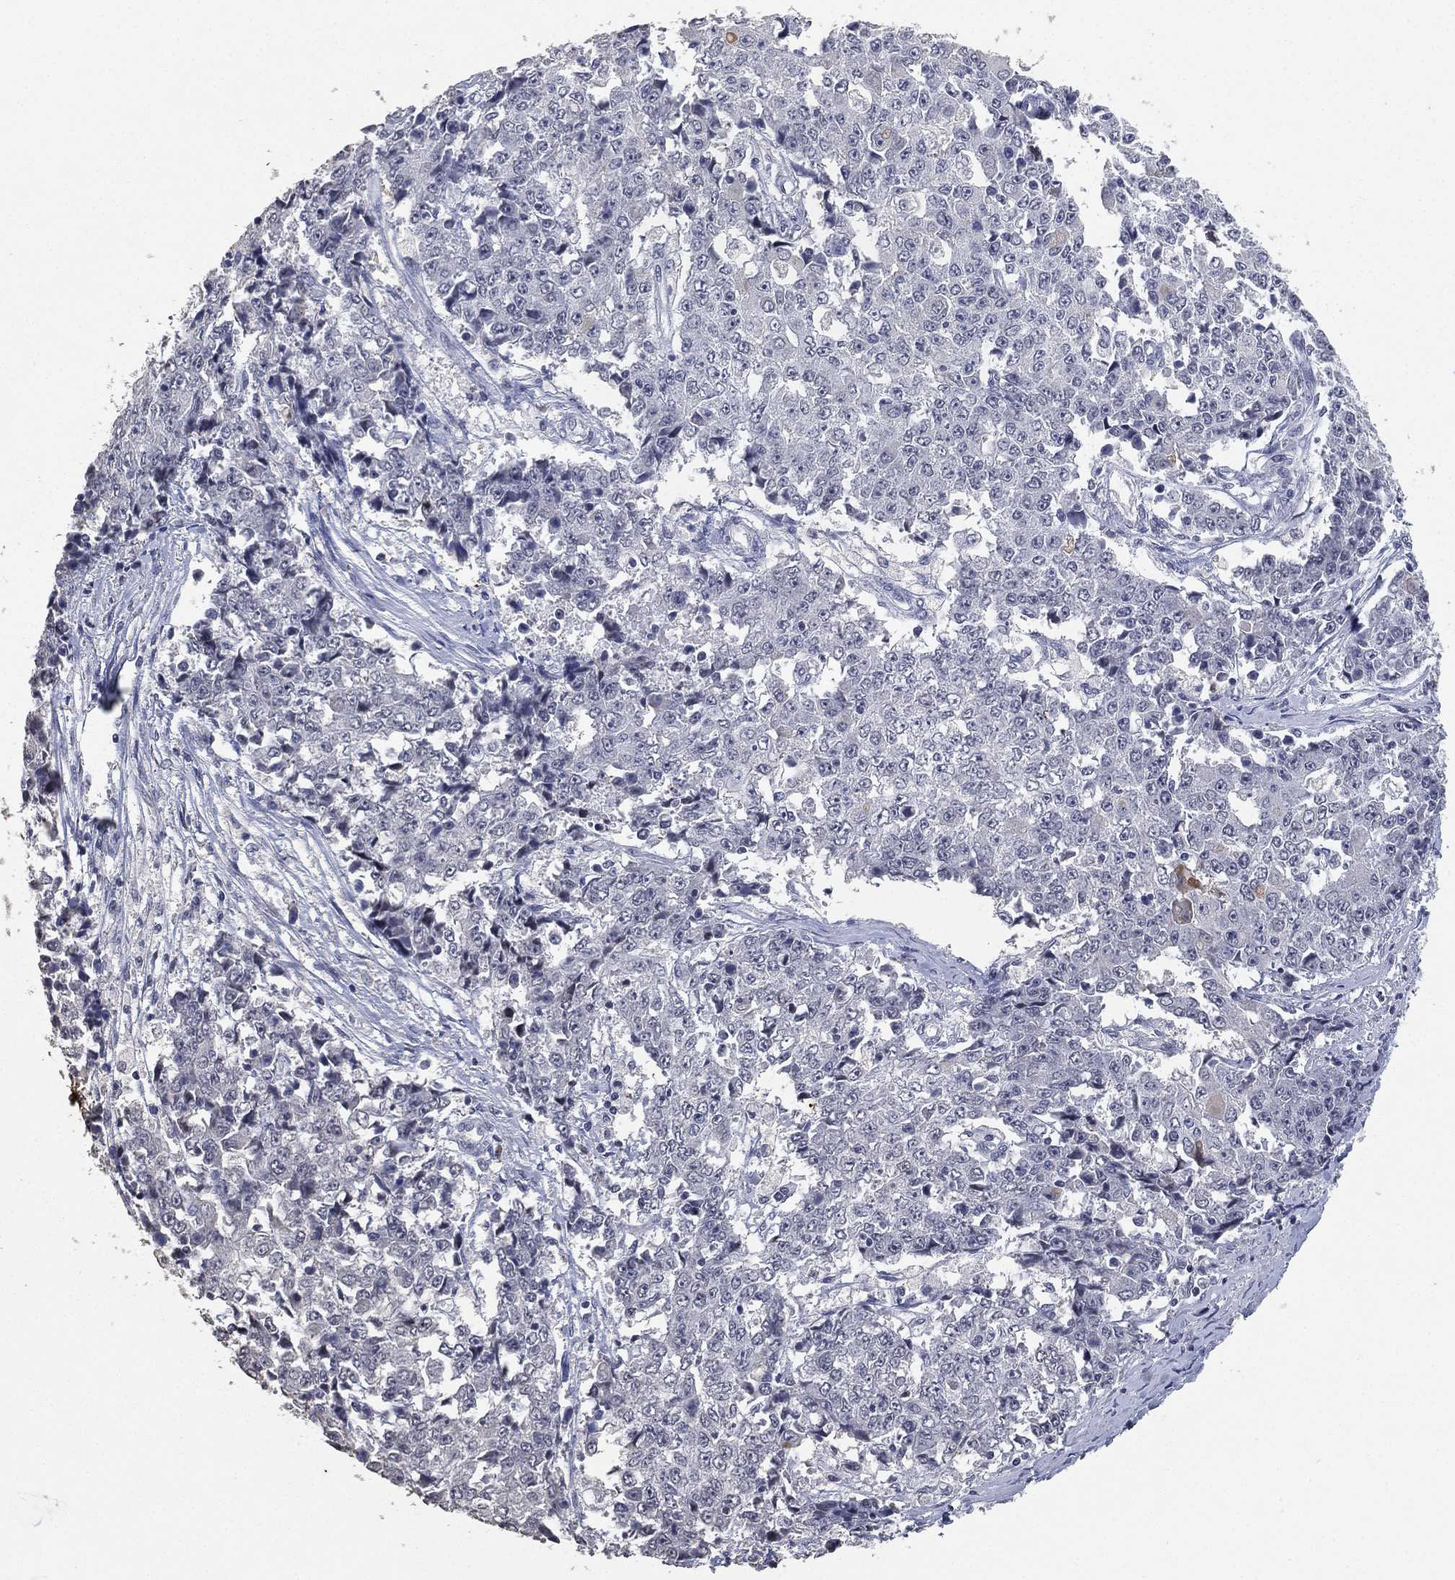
{"staining": {"intensity": "negative", "quantity": "none", "location": "none"}, "tissue": "ovarian cancer", "cell_type": "Tumor cells", "image_type": "cancer", "snomed": [{"axis": "morphology", "description": "Carcinoma, endometroid"}, {"axis": "topography", "description": "Ovary"}], "caption": "Immunohistochemistry (IHC) histopathology image of neoplastic tissue: ovarian cancer (endometroid carcinoma) stained with DAB (3,3'-diaminobenzidine) shows no significant protein staining in tumor cells.", "gene": "DSG1", "patient": {"sex": "female", "age": 42}}